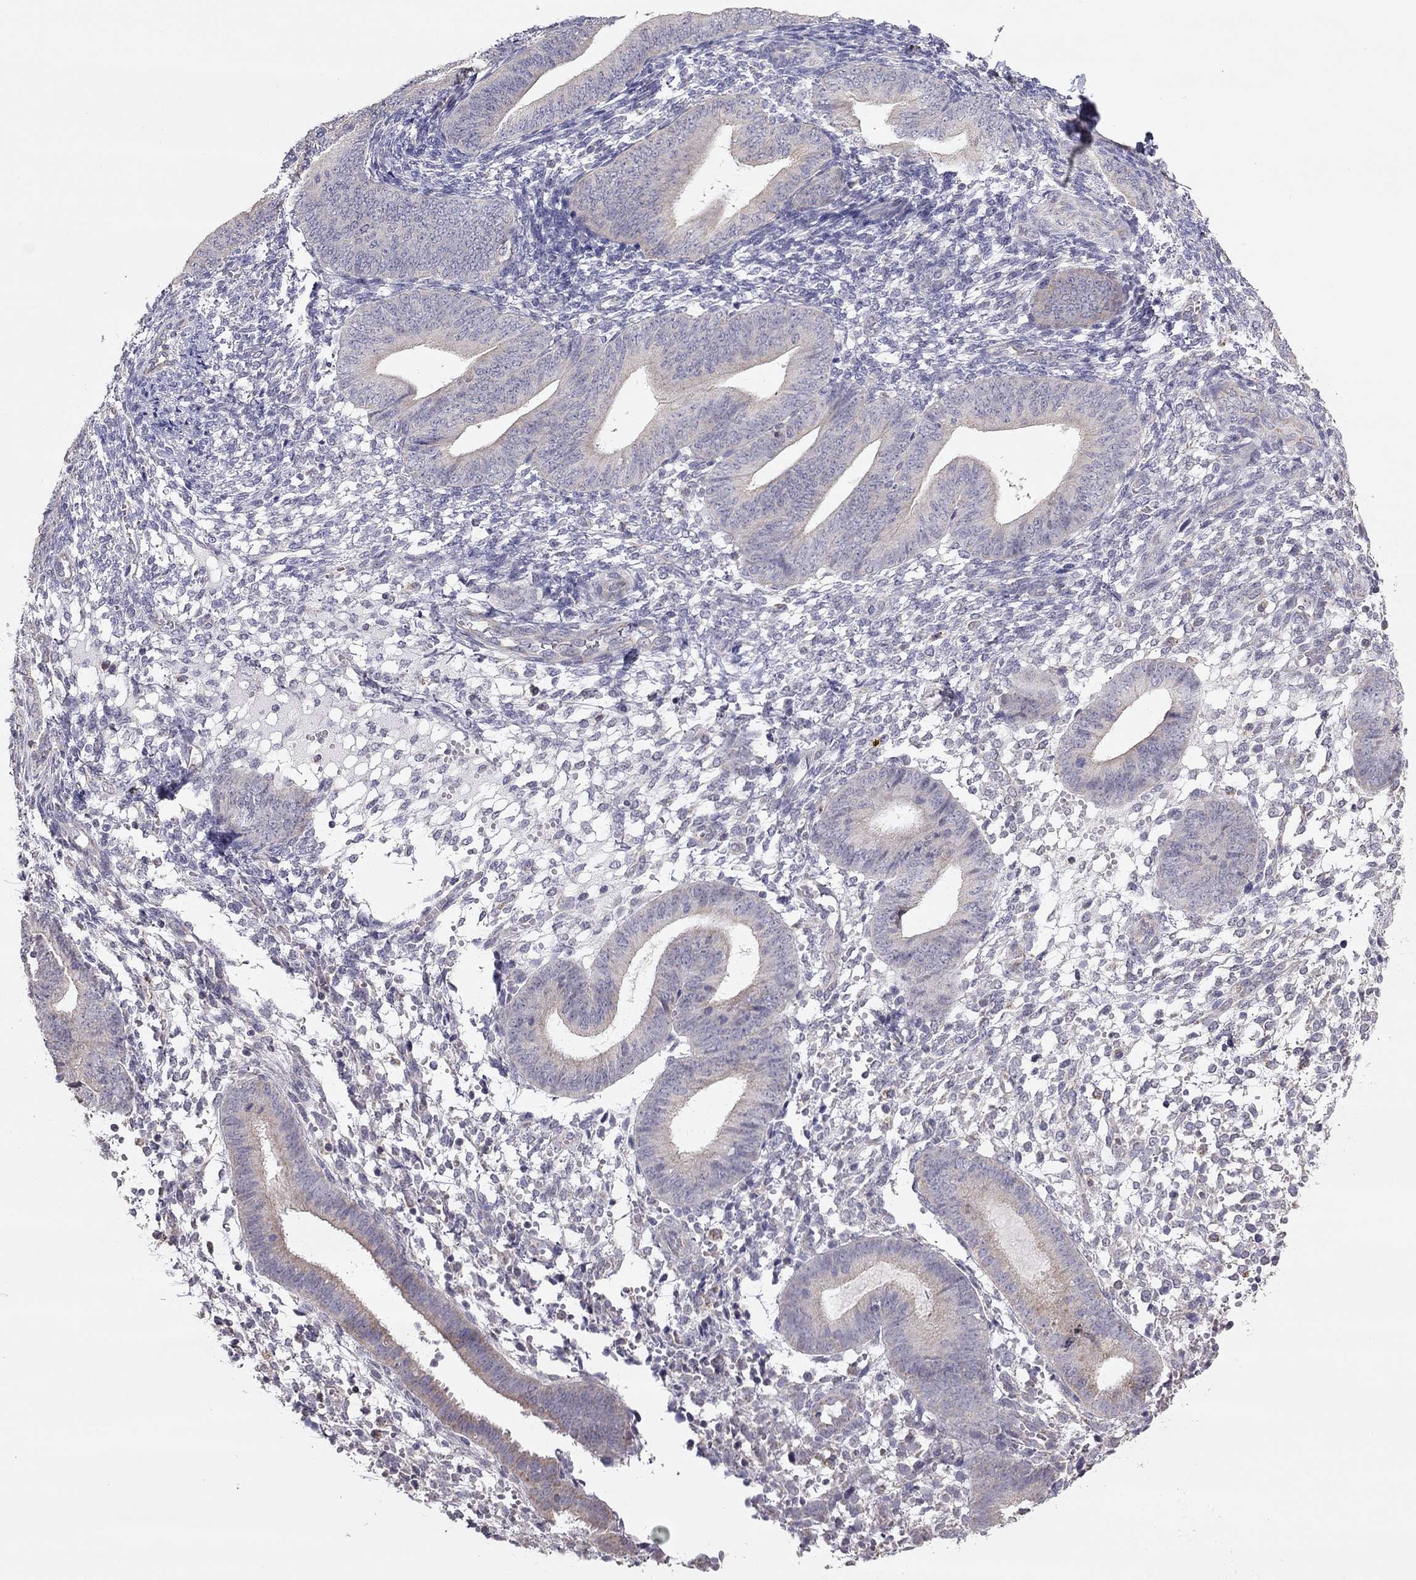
{"staining": {"intensity": "negative", "quantity": "none", "location": "none"}, "tissue": "endometrium", "cell_type": "Cells in endometrial stroma", "image_type": "normal", "snomed": [{"axis": "morphology", "description": "Normal tissue, NOS"}, {"axis": "topography", "description": "Endometrium"}], "caption": "Immunohistochemistry (IHC) histopathology image of normal endometrium: endometrium stained with DAB (3,3'-diaminobenzidine) reveals no significant protein staining in cells in endometrial stroma. (DAB (3,3'-diaminobenzidine) immunohistochemistry, high magnification).", "gene": "LRIT3", "patient": {"sex": "female", "age": 39}}